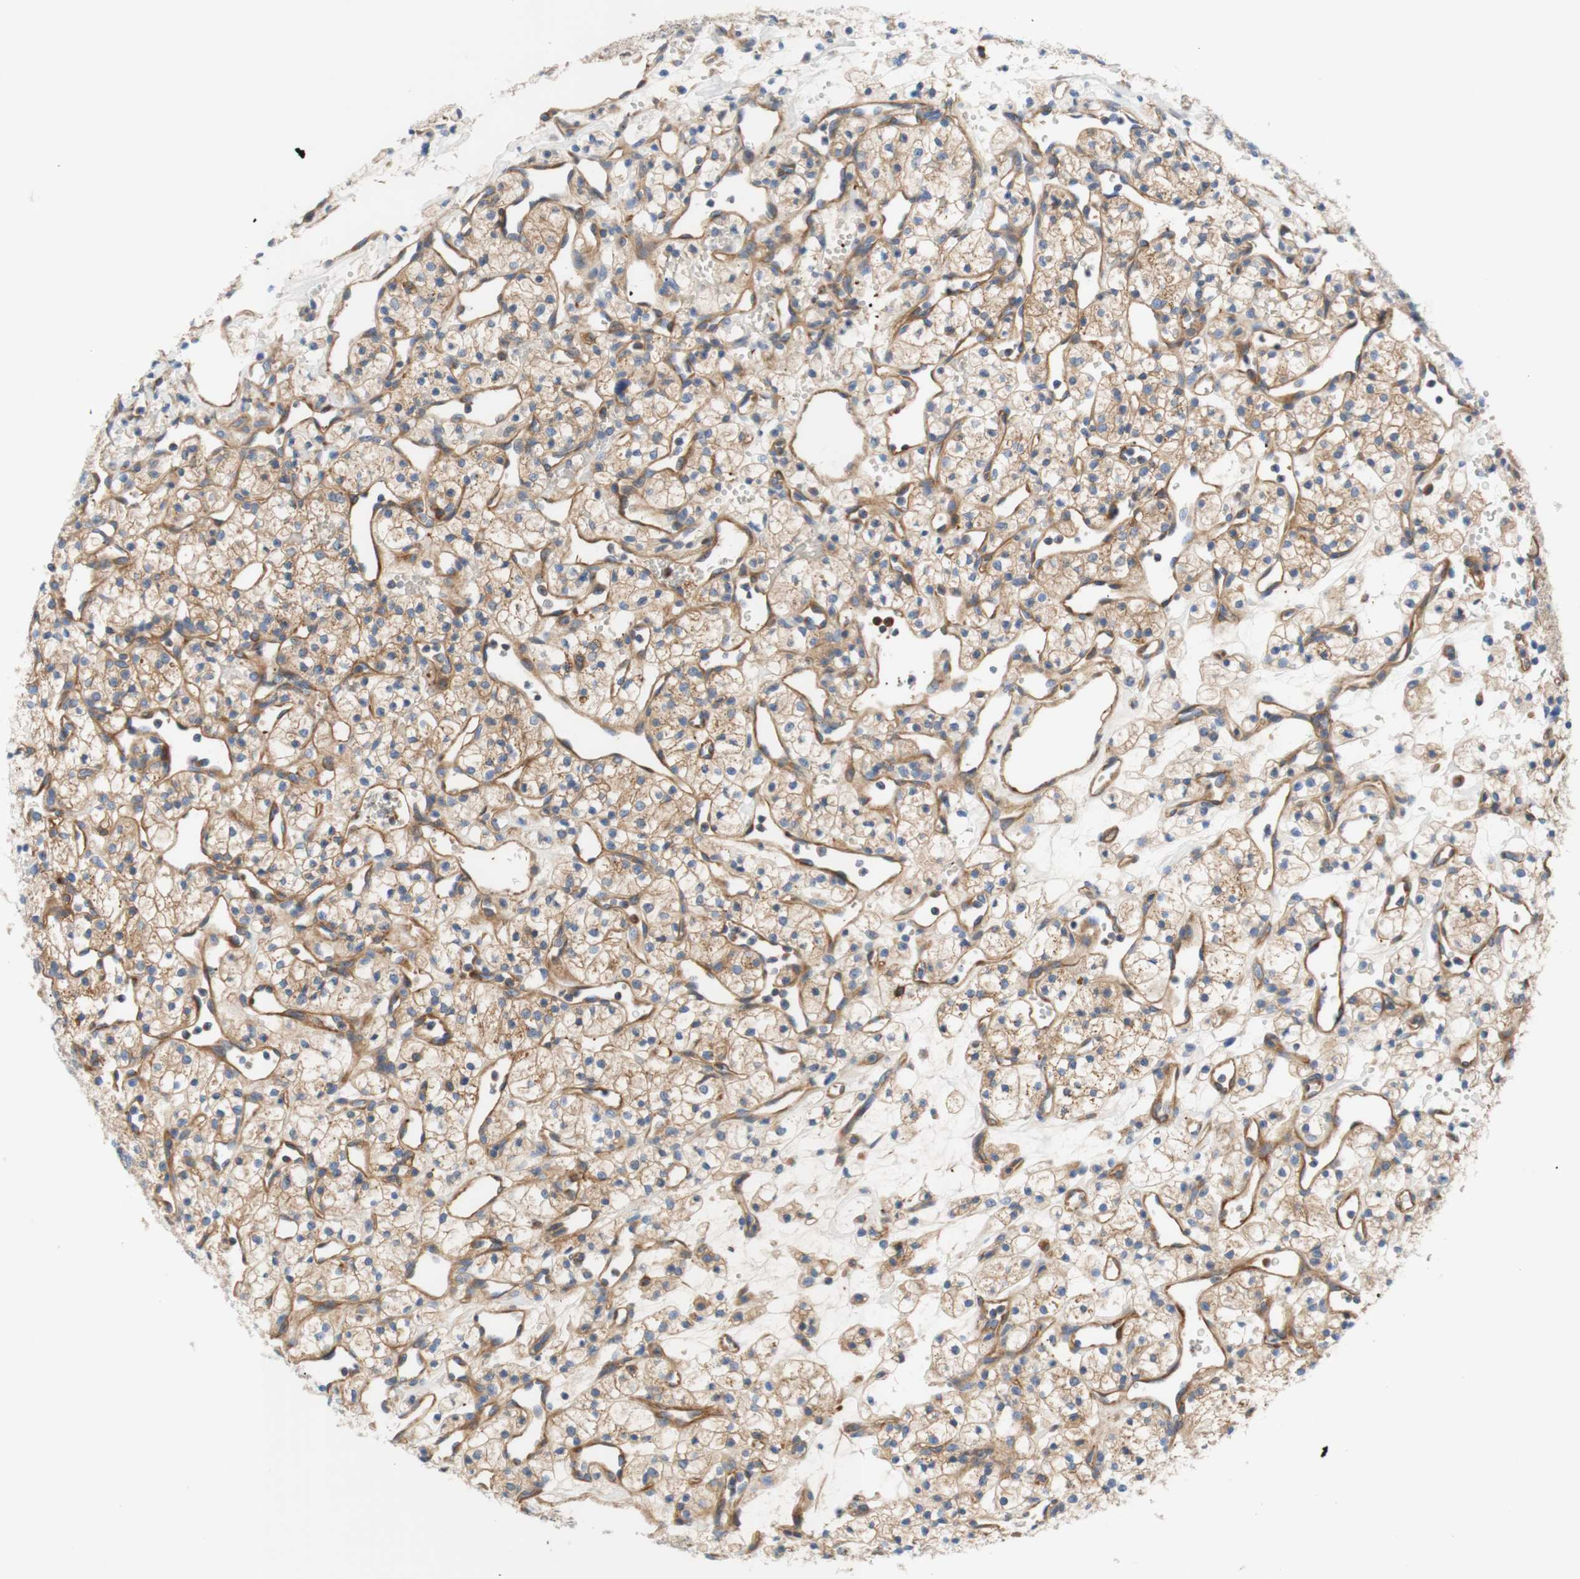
{"staining": {"intensity": "weak", "quantity": "25%-75%", "location": "cytoplasmic/membranous"}, "tissue": "renal cancer", "cell_type": "Tumor cells", "image_type": "cancer", "snomed": [{"axis": "morphology", "description": "Adenocarcinoma, NOS"}, {"axis": "topography", "description": "Kidney"}], "caption": "This histopathology image displays IHC staining of renal cancer, with low weak cytoplasmic/membranous staining in about 25%-75% of tumor cells.", "gene": "STOM", "patient": {"sex": "female", "age": 60}}